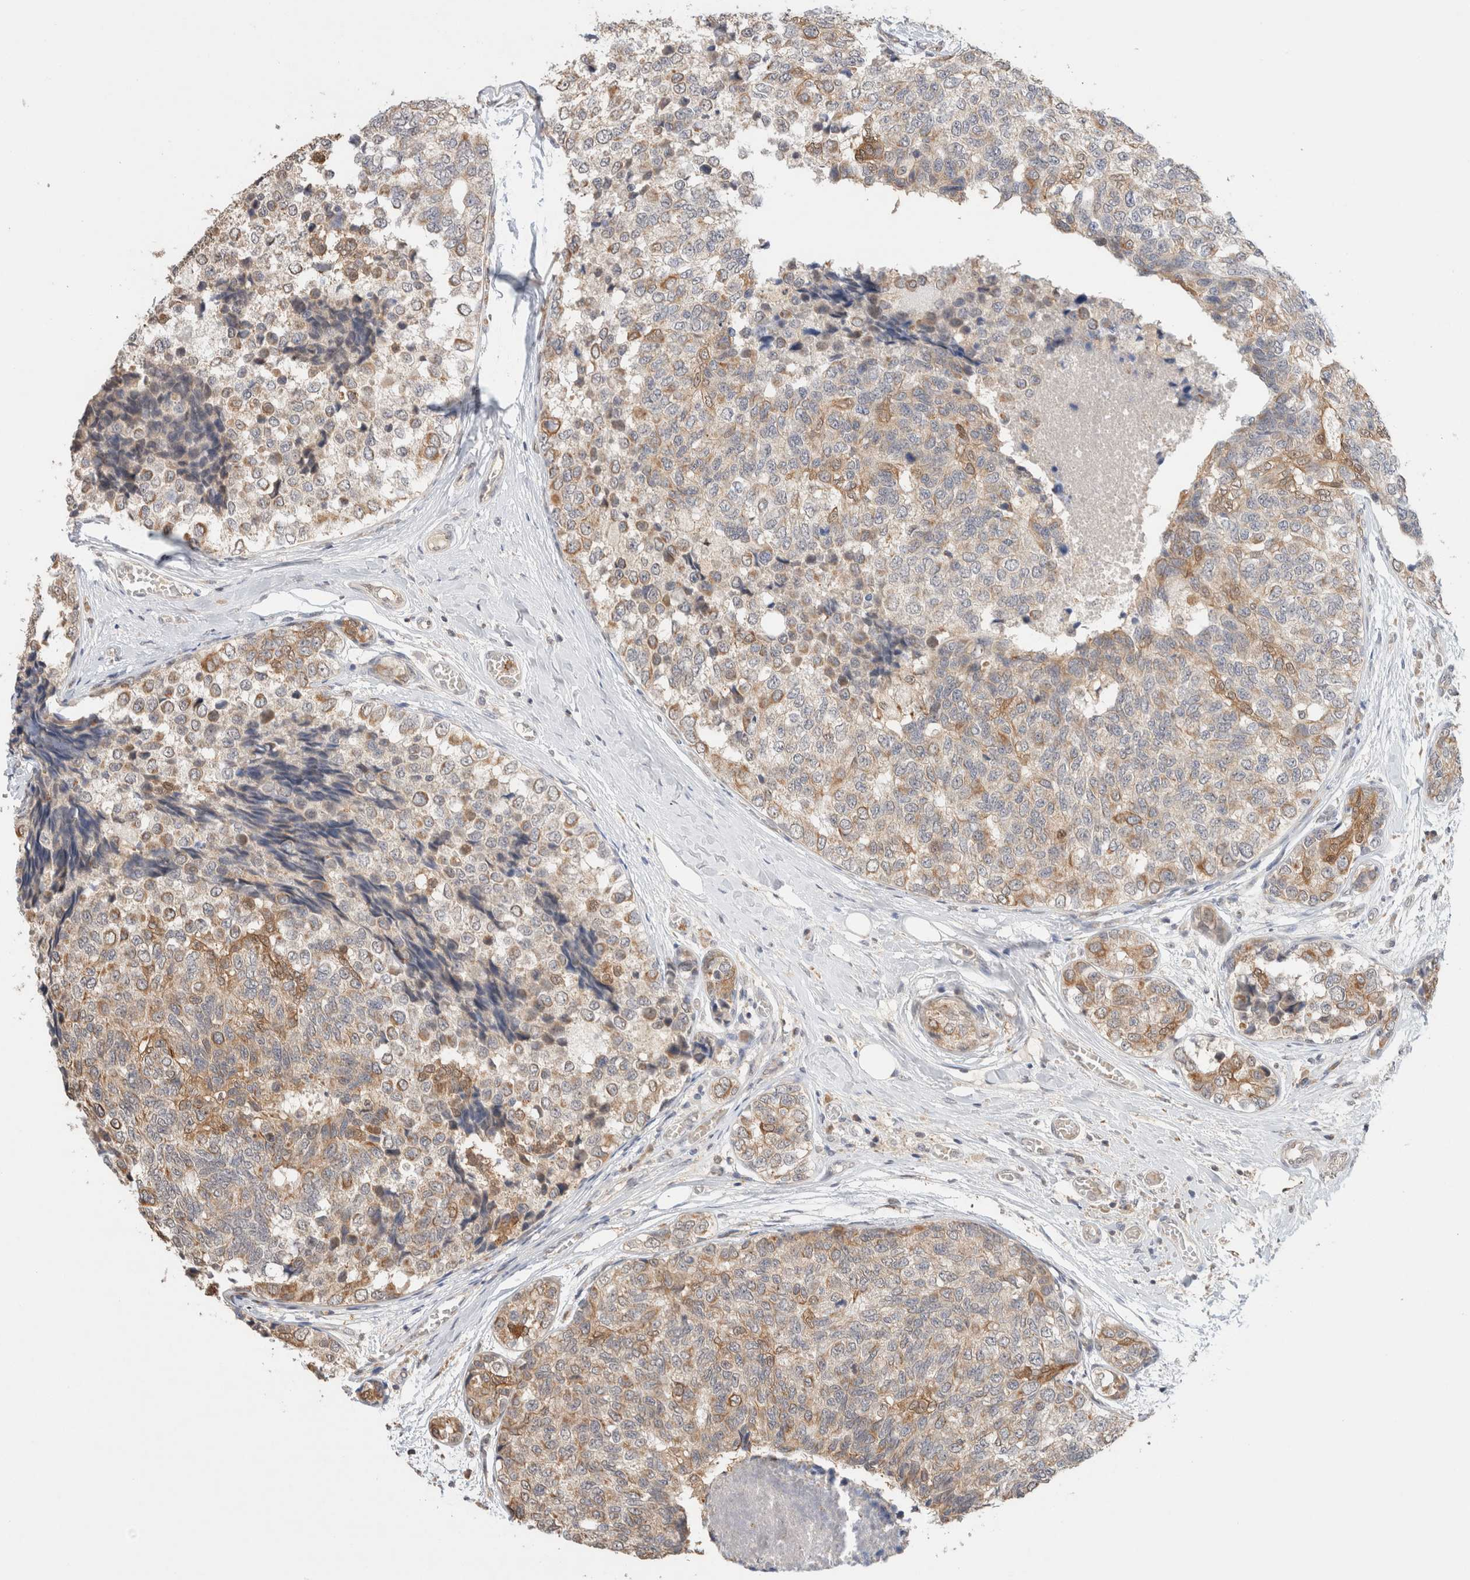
{"staining": {"intensity": "moderate", "quantity": "25%-75%", "location": "cytoplasmic/membranous"}, "tissue": "breast cancer", "cell_type": "Tumor cells", "image_type": "cancer", "snomed": [{"axis": "morphology", "description": "Normal tissue, NOS"}, {"axis": "morphology", "description": "Duct carcinoma"}, {"axis": "topography", "description": "Breast"}], "caption": "Human breast cancer stained for a protein (brown) displays moderate cytoplasmic/membranous positive staining in about 25%-75% of tumor cells.", "gene": "CA13", "patient": {"sex": "female", "age": 43}}